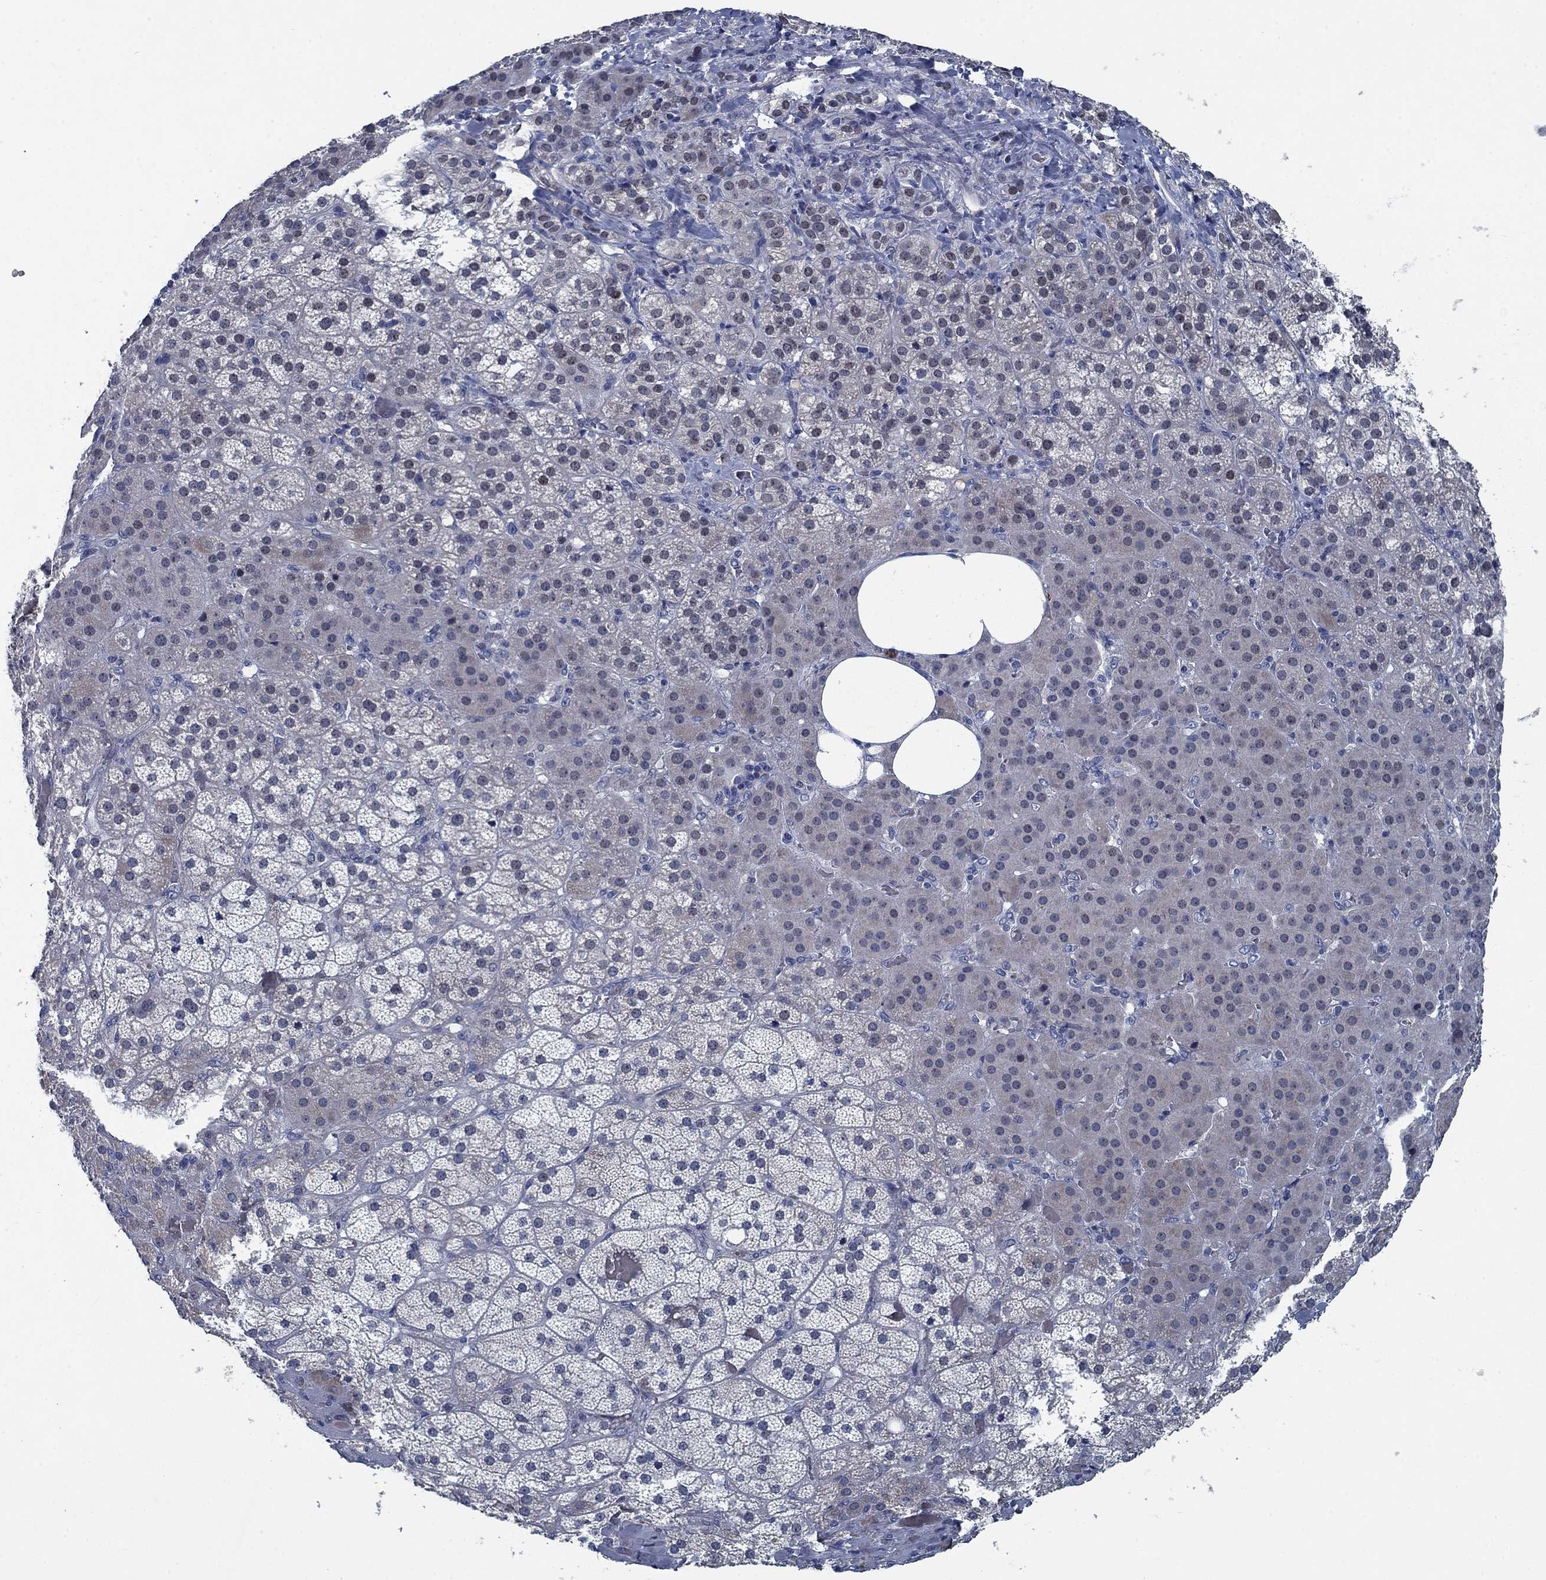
{"staining": {"intensity": "negative", "quantity": "none", "location": "none"}, "tissue": "adrenal gland", "cell_type": "Glandular cells", "image_type": "normal", "snomed": [{"axis": "morphology", "description": "Normal tissue, NOS"}, {"axis": "topography", "description": "Adrenal gland"}], "caption": "The immunohistochemistry (IHC) photomicrograph has no significant staining in glandular cells of adrenal gland.", "gene": "PNMA8A", "patient": {"sex": "male", "age": 57}}